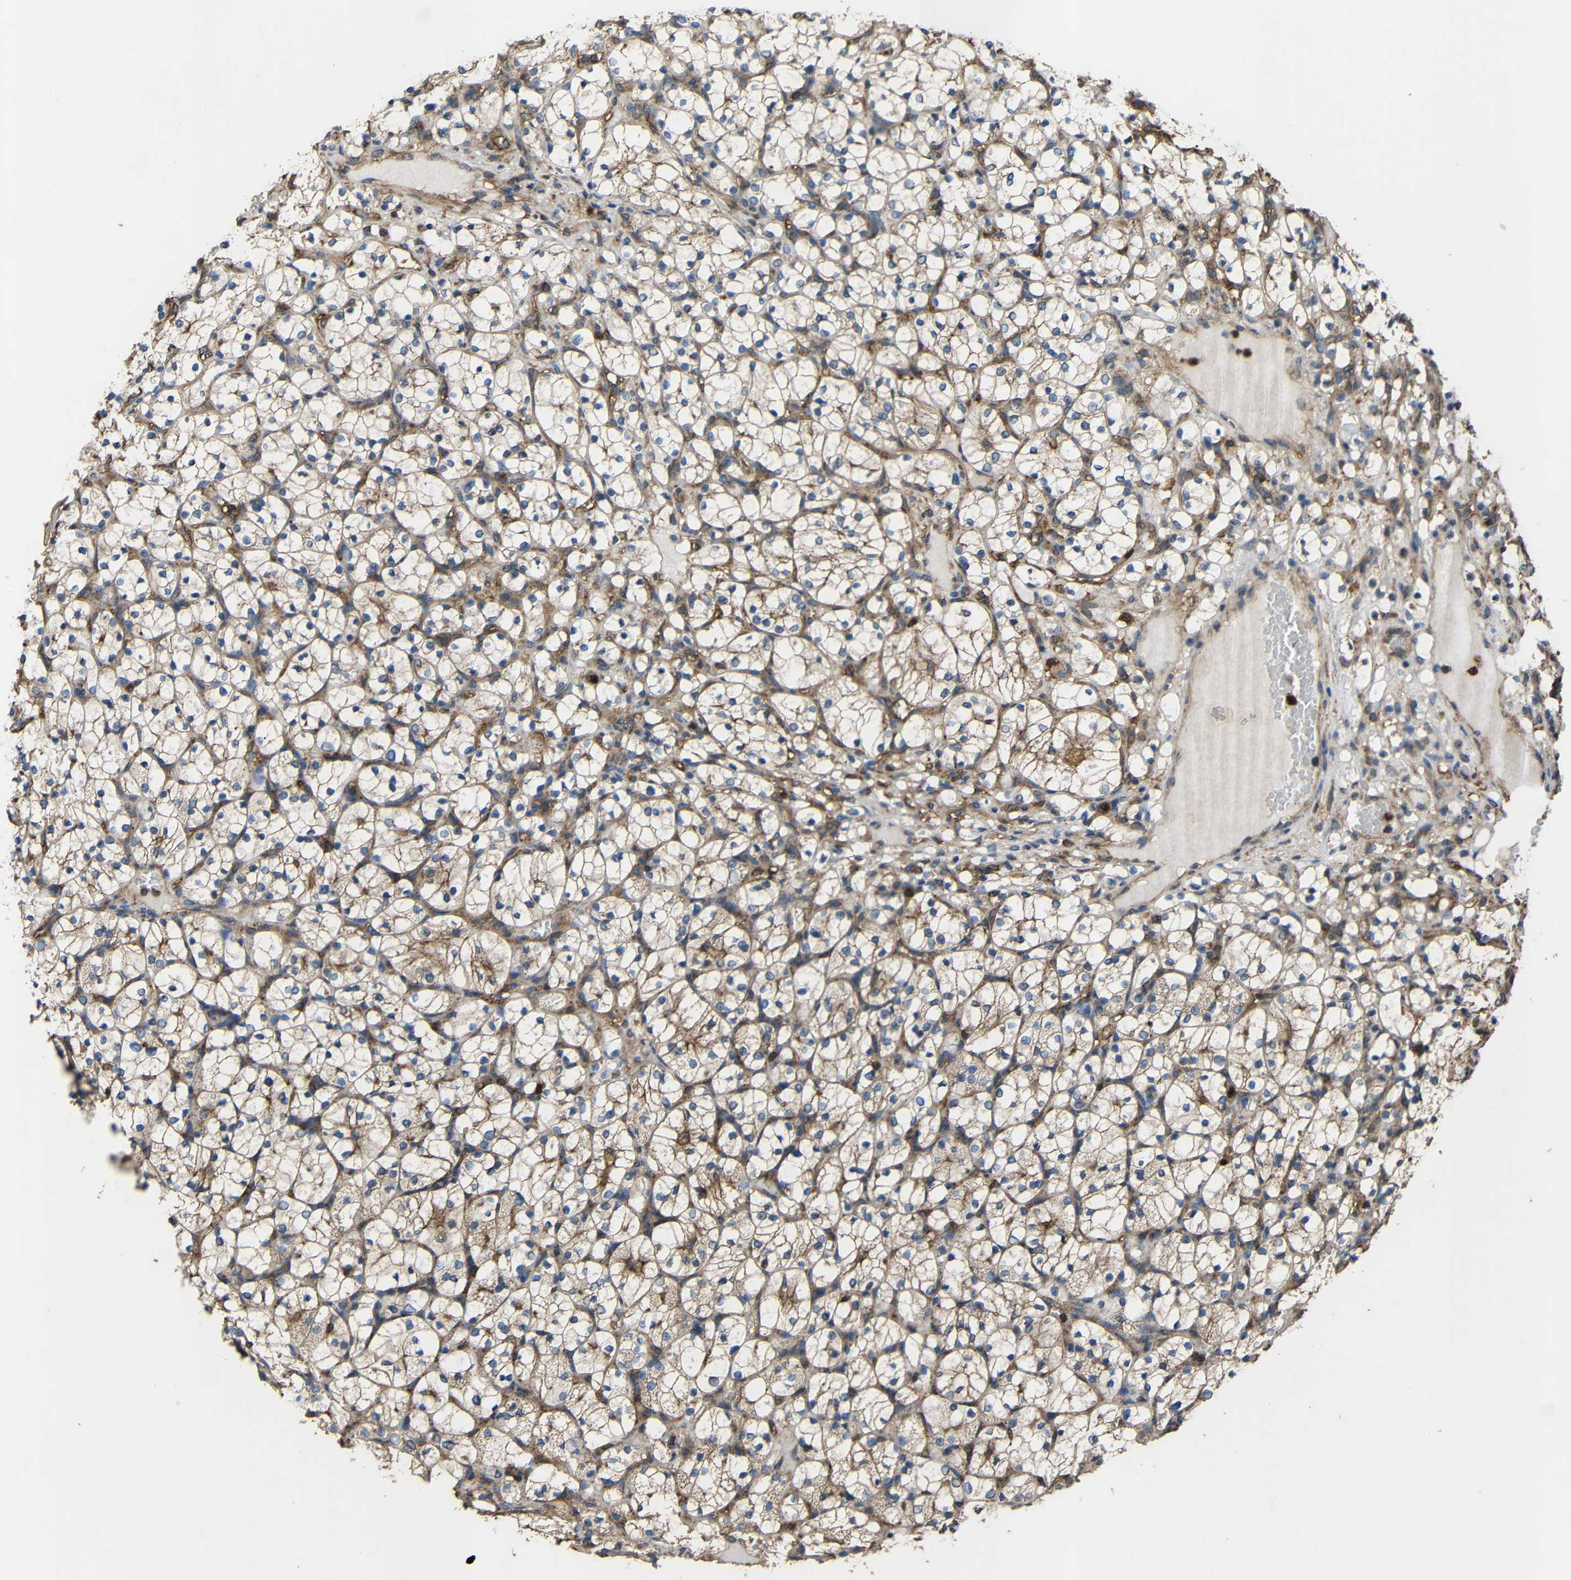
{"staining": {"intensity": "weak", "quantity": "25%-75%", "location": "cytoplasmic/membranous"}, "tissue": "renal cancer", "cell_type": "Tumor cells", "image_type": "cancer", "snomed": [{"axis": "morphology", "description": "Adenocarcinoma, NOS"}, {"axis": "topography", "description": "Kidney"}], "caption": "The immunohistochemical stain highlights weak cytoplasmic/membranous positivity in tumor cells of adenocarcinoma (renal) tissue.", "gene": "TREM2", "patient": {"sex": "female", "age": 69}}